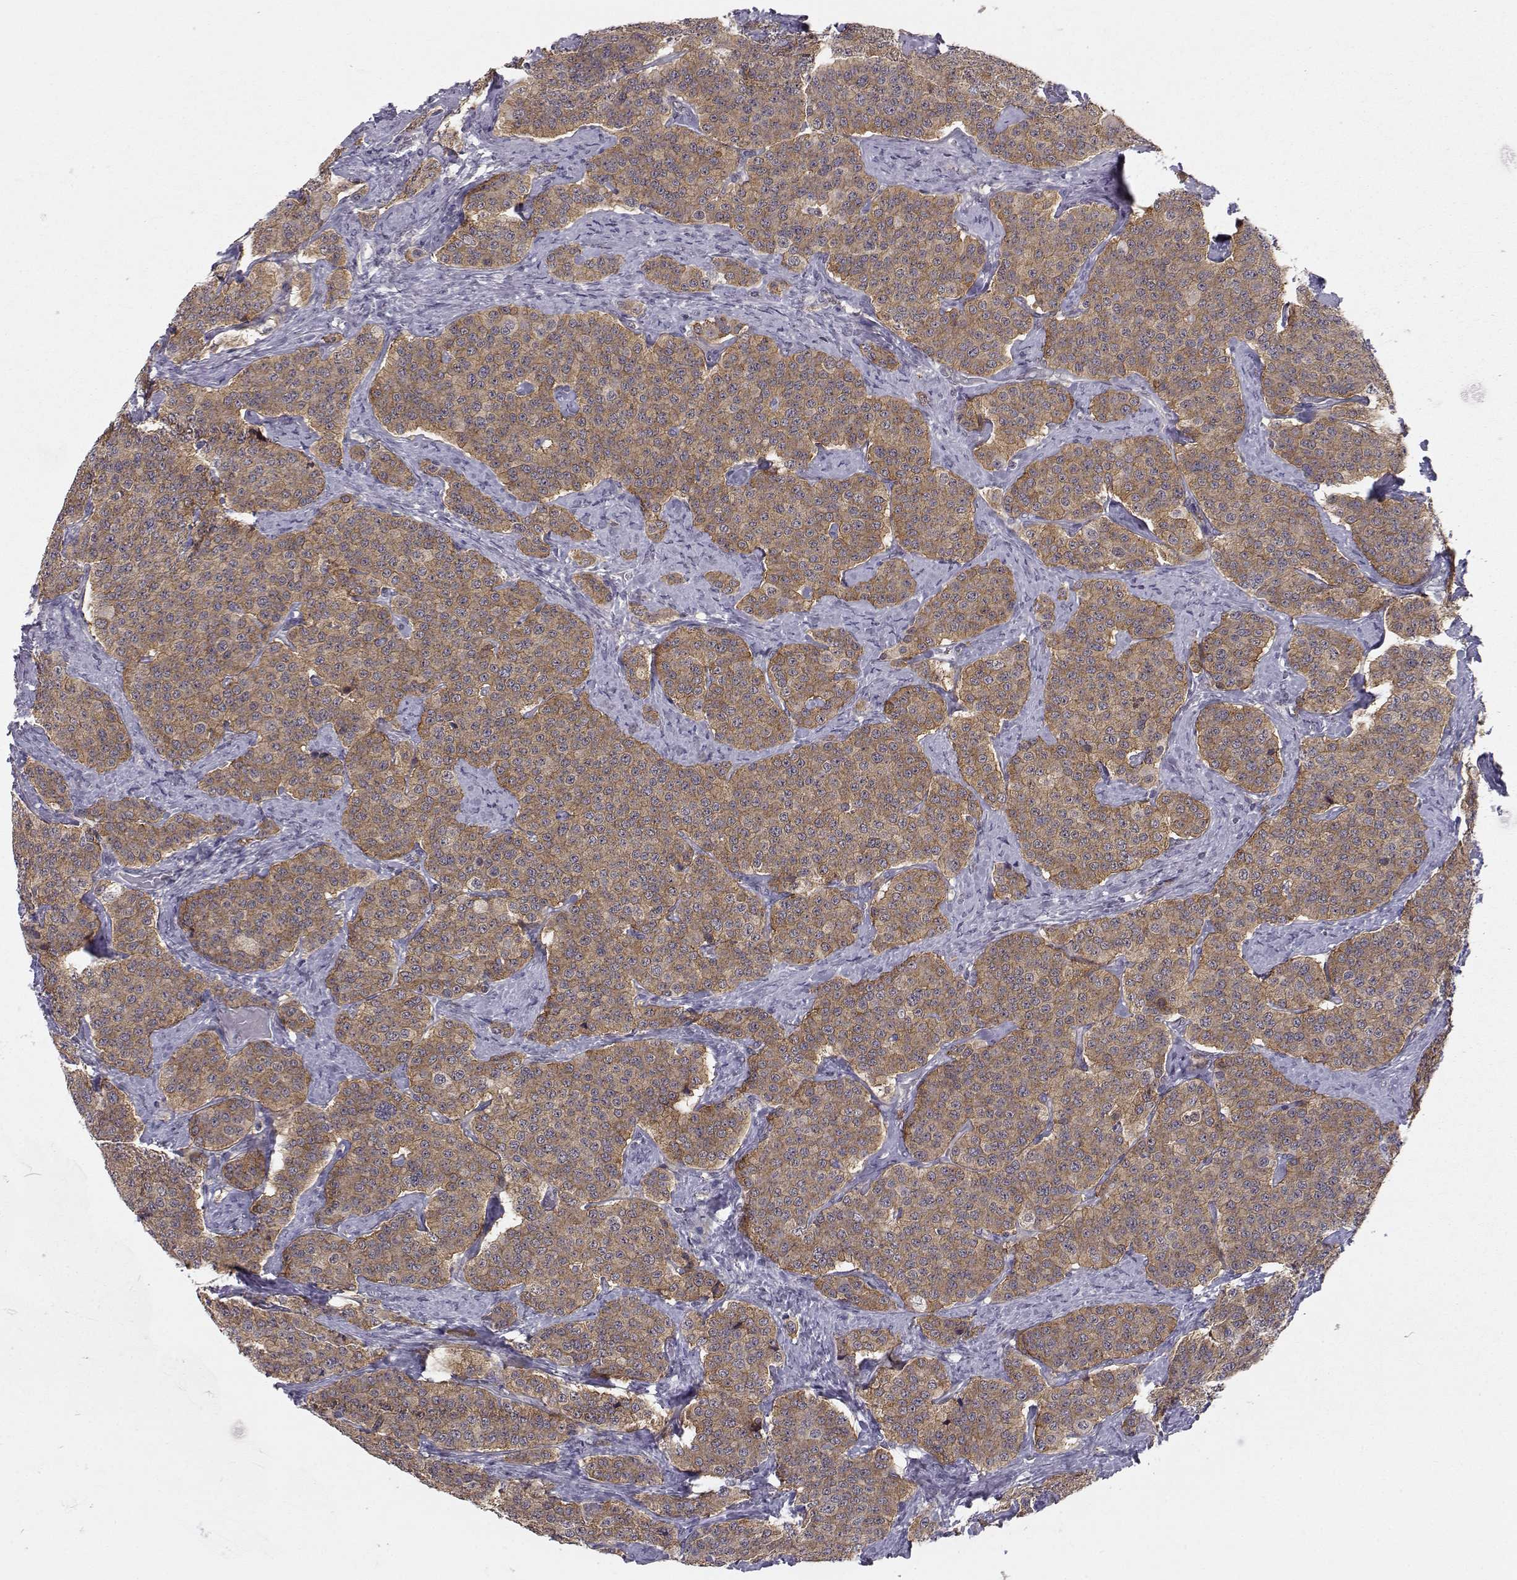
{"staining": {"intensity": "moderate", "quantity": ">75%", "location": "cytoplasmic/membranous"}, "tissue": "carcinoid", "cell_type": "Tumor cells", "image_type": "cancer", "snomed": [{"axis": "morphology", "description": "Carcinoid, malignant, NOS"}, {"axis": "topography", "description": "Small intestine"}], "caption": "A brown stain labels moderate cytoplasmic/membranous positivity of a protein in human carcinoid tumor cells. The staining was performed using DAB (3,3'-diaminobenzidine), with brown indicating positive protein expression. Nuclei are stained blue with hematoxylin.", "gene": "KIF13B", "patient": {"sex": "female", "age": 58}}